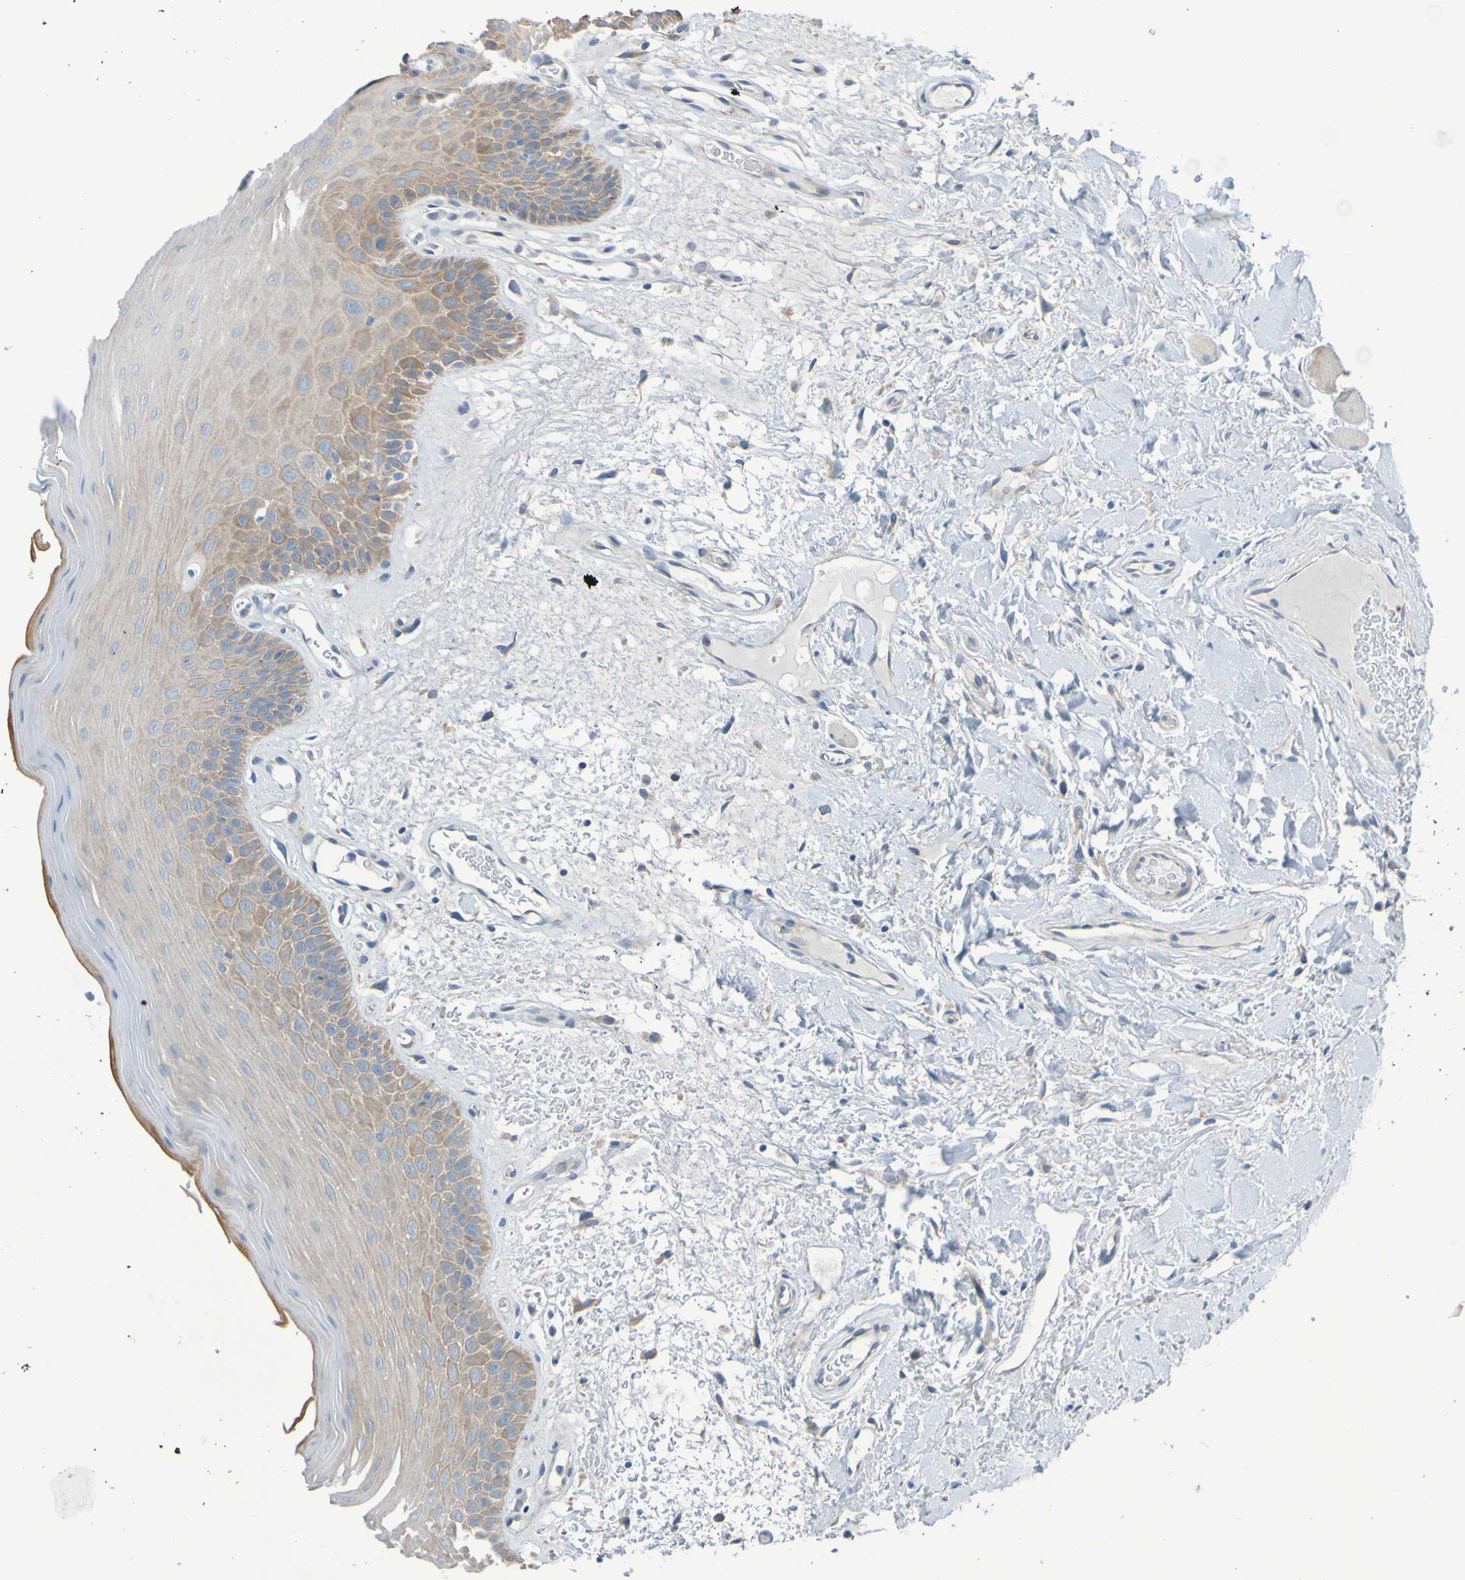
{"staining": {"intensity": "moderate", "quantity": "25%-75%", "location": "cytoplasmic/membranous"}, "tissue": "oral mucosa", "cell_type": "Squamous epithelial cells", "image_type": "normal", "snomed": [{"axis": "morphology", "description": "Normal tissue, NOS"}, {"axis": "morphology", "description": "Squamous cell carcinoma, NOS"}, {"axis": "topography", "description": "Skeletal muscle"}, {"axis": "topography", "description": "Adipose tissue"}, {"axis": "topography", "description": "Vascular tissue"}, {"axis": "topography", "description": "Oral tissue"}, {"axis": "topography", "description": "Peripheral nerve tissue"}, {"axis": "topography", "description": "Head-Neck"}], "caption": "A micrograph of human oral mucosa stained for a protein displays moderate cytoplasmic/membranous brown staining in squamous epithelial cells. (brown staining indicates protein expression, while blue staining denotes nuclei).", "gene": "NPRL3", "patient": {"sex": "male", "age": 71}}